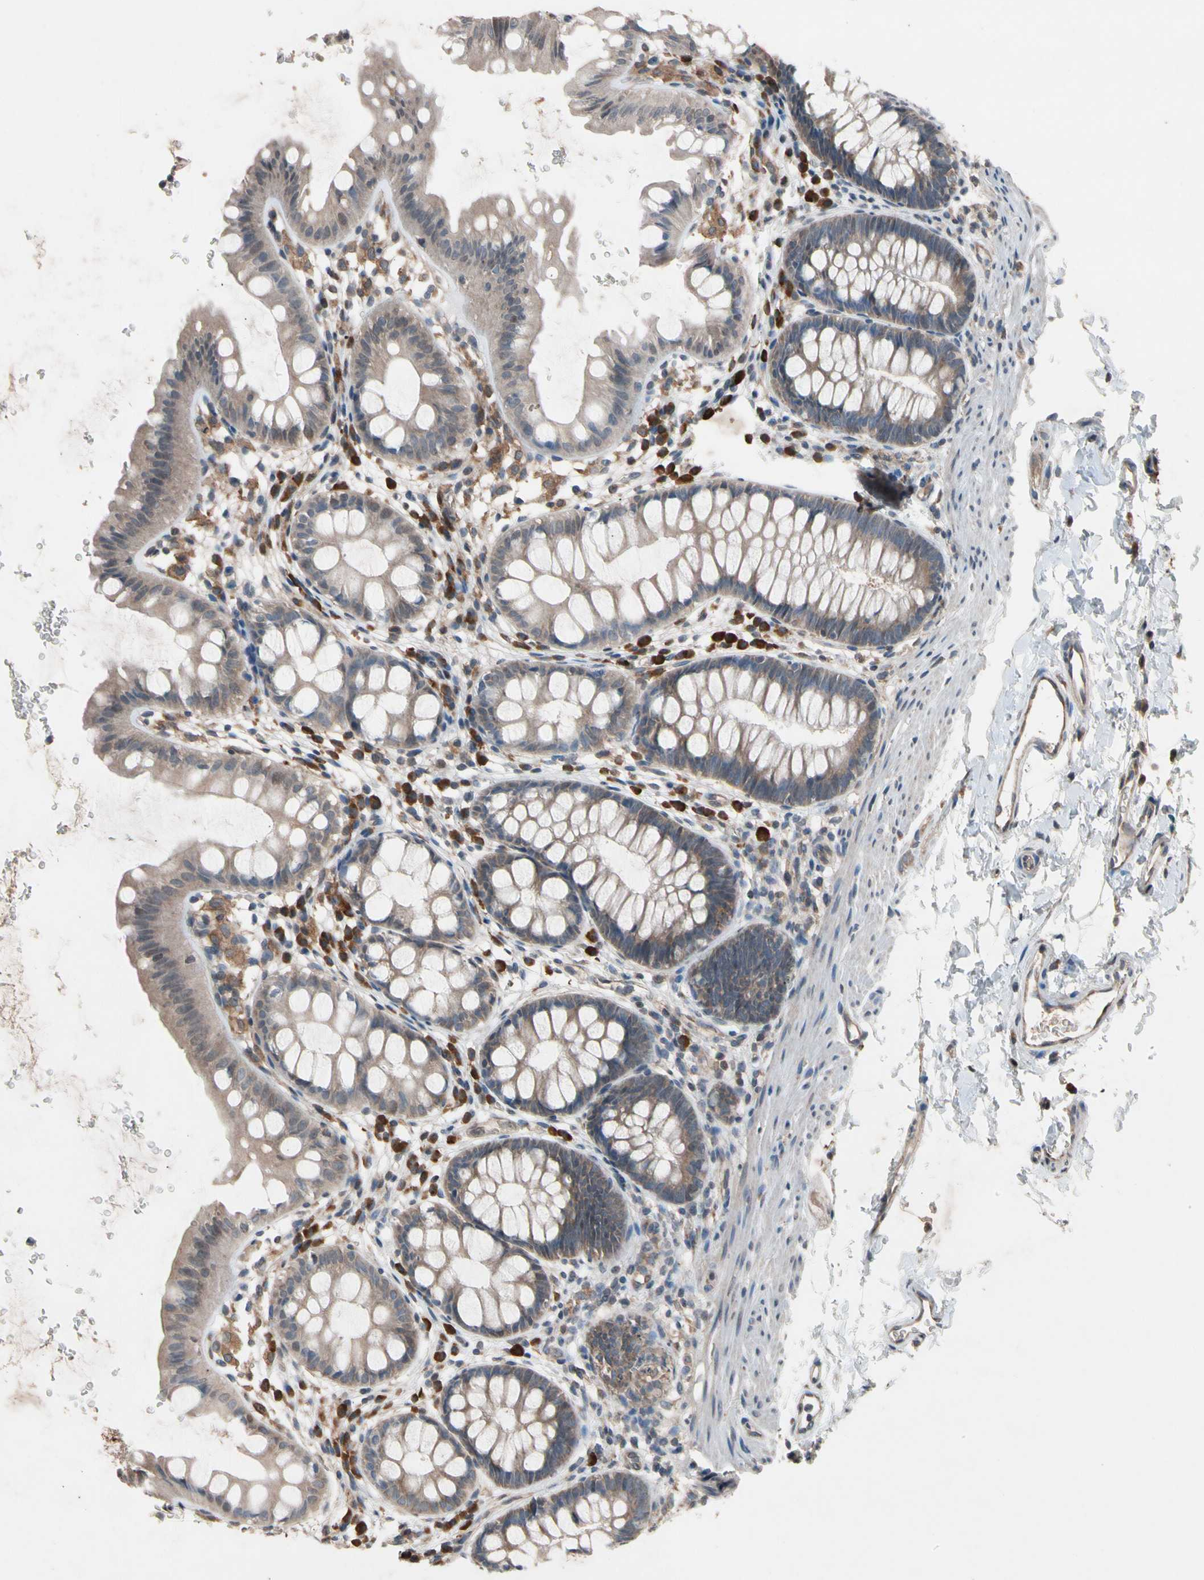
{"staining": {"intensity": "weak", "quantity": ">75%", "location": "cytoplasmic/membranous"}, "tissue": "rectum", "cell_type": "Glandular cells", "image_type": "normal", "snomed": [{"axis": "morphology", "description": "Normal tissue, NOS"}, {"axis": "topography", "description": "Rectum"}], "caption": "Protein staining of normal rectum reveals weak cytoplasmic/membranous expression in about >75% of glandular cells. Ihc stains the protein in brown and the nuclei are stained blue.", "gene": "PRDX4", "patient": {"sex": "female", "age": 24}}